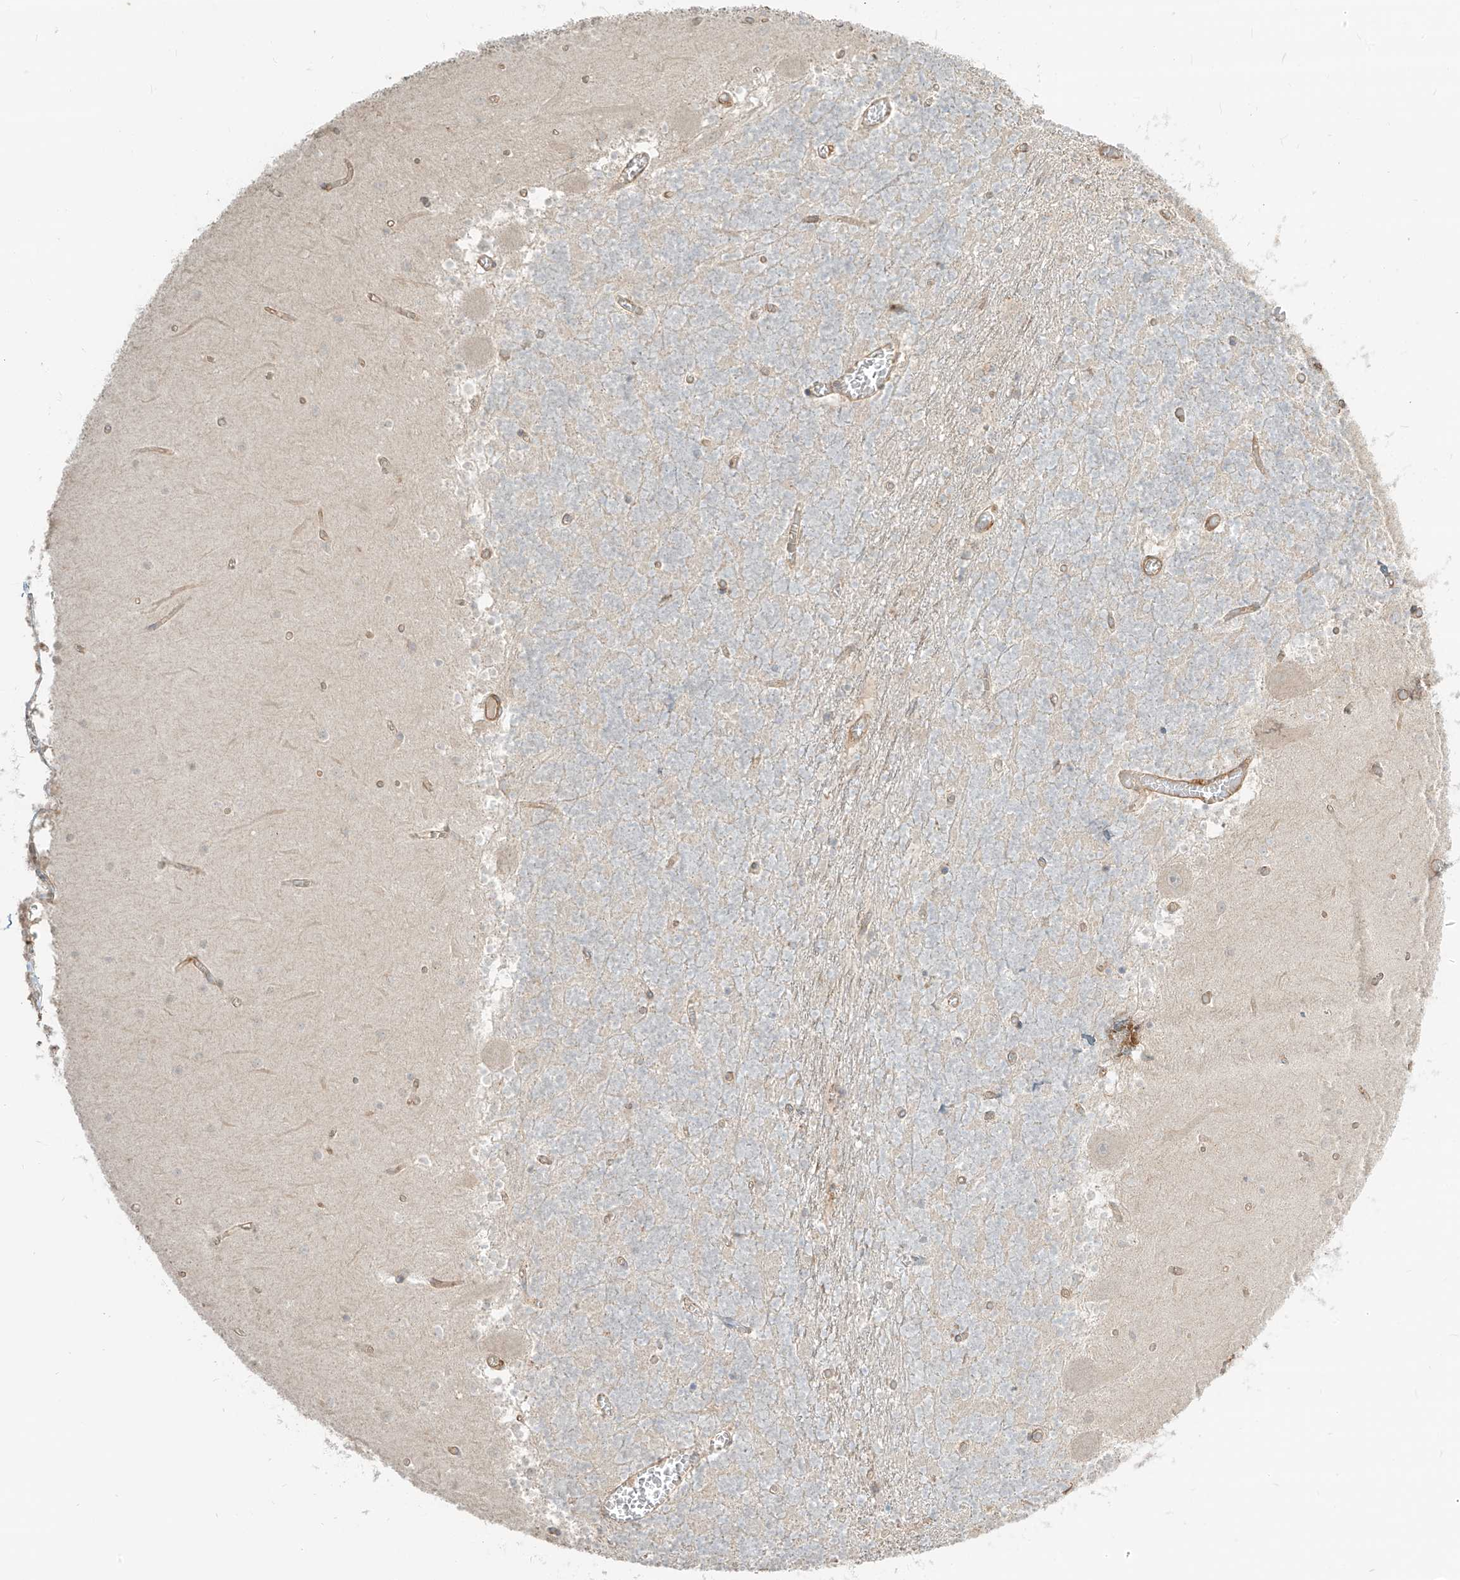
{"staining": {"intensity": "negative", "quantity": "none", "location": "none"}, "tissue": "cerebellum", "cell_type": "Cells in granular layer", "image_type": "normal", "snomed": [{"axis": "morphology", "description": "Normal tissue, NOS"}, {"axis": "topography", "description": "Cerebellum"}], "caption": "DAB (3,3'-diaminobenzidine) immunohistochemical staining of benign cerebellum shows no significant staining in cells in granular layer. (DAB (3,3'-diaminobenzidine) immunohistochemistry (IHC) with hematoxylin counter stain).", "gene": "CCDC115", "patient": {"sex": "female", "age": 28}}